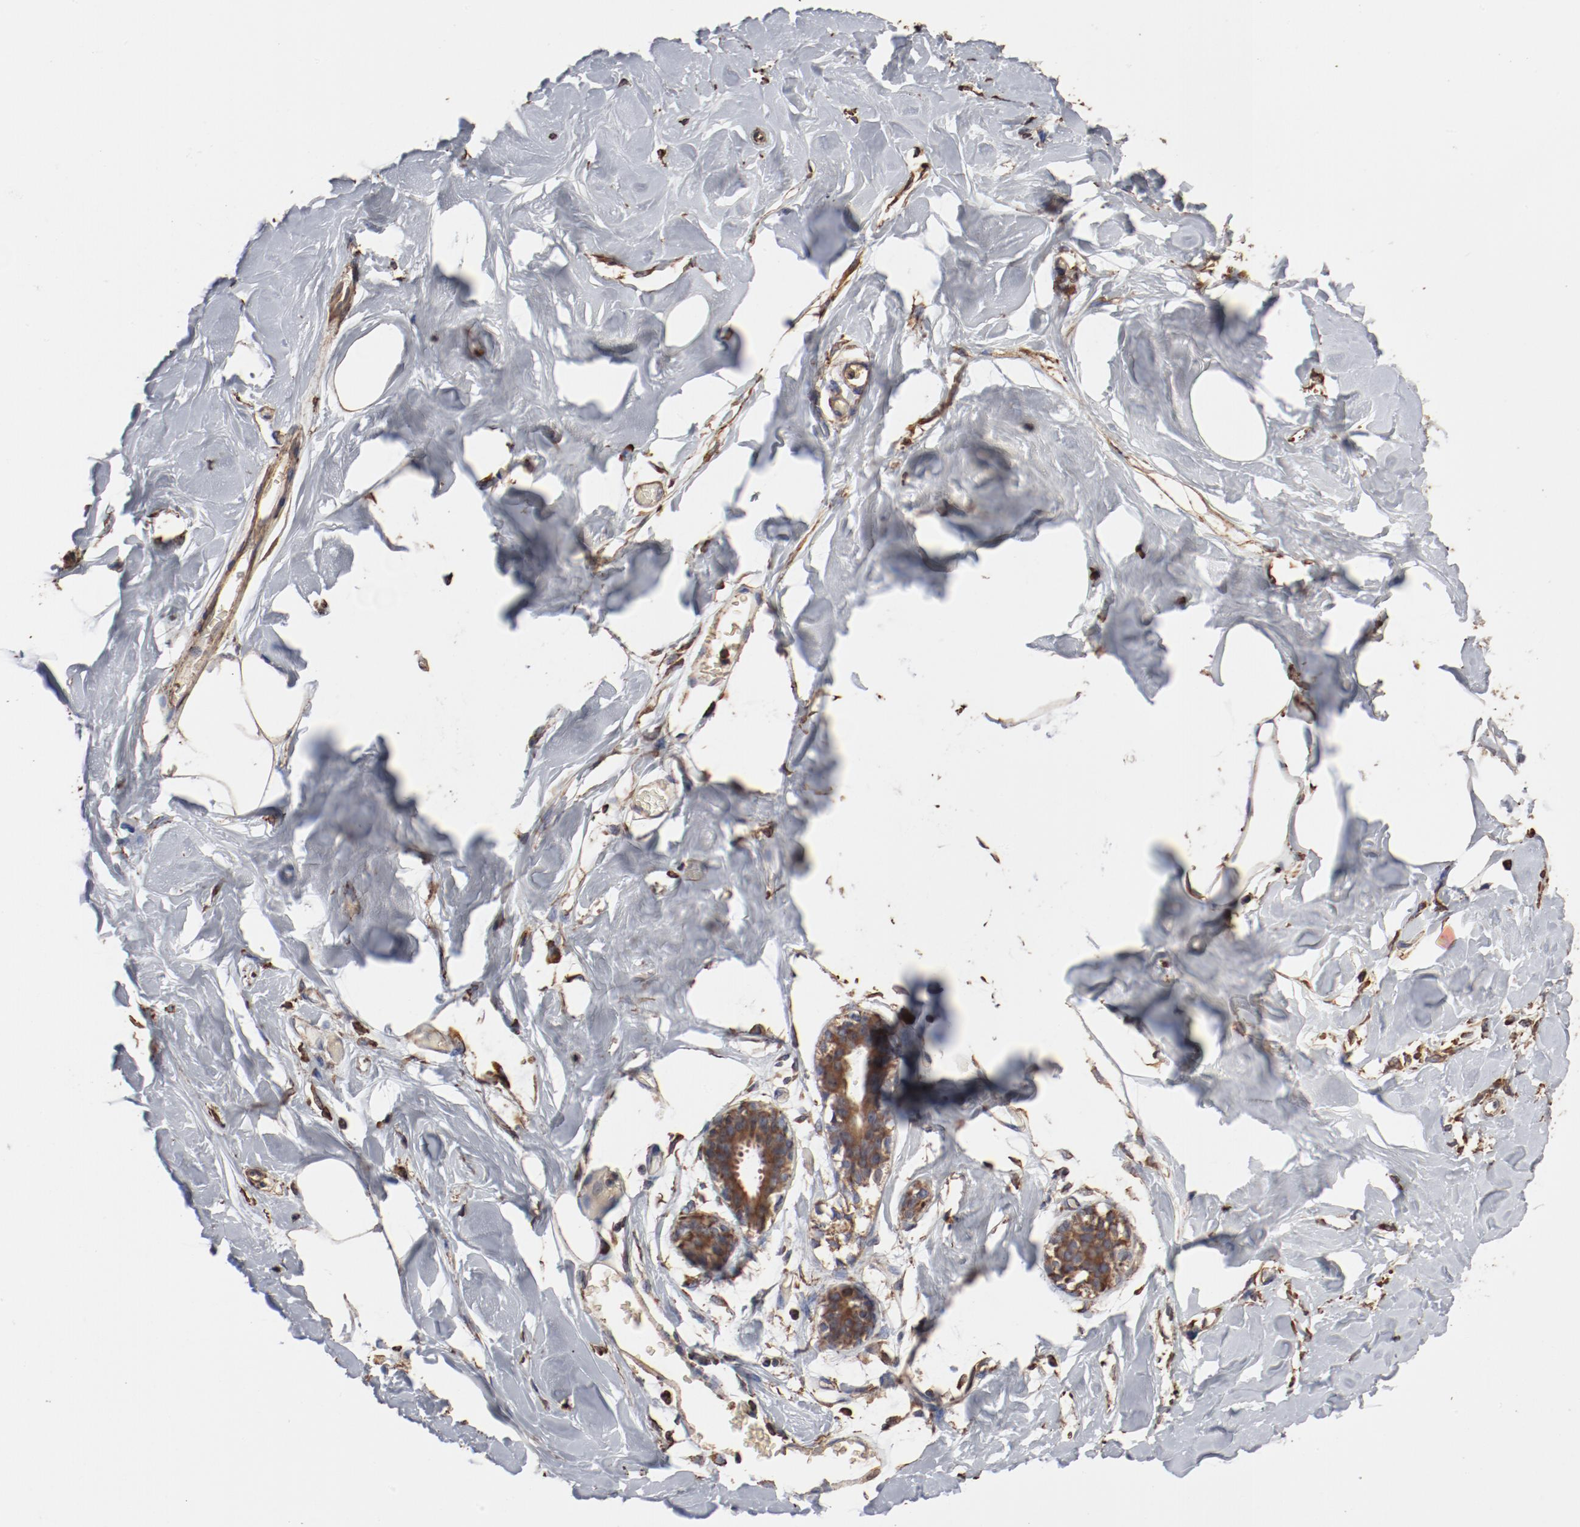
{"staining": {"intensity": "negative", "quantity": "none", "location": "none"}, "tissue": "breast", "cell_type": "Adipocytes", "image_type": "normal", "snomed": [{"axis": "morphology", "description": "Normal tissue, NOS"}, {"axis": "topography", "description": "Breast"}, {"axis": "topography", "description": "Adipose tissue"}], "caption": "Immunohistochemistry of unremarkable breast exhibits no staining in adipocytes. Nuclei are stained in blue.", "gene": "PDIA3", "patient": {"sex": "female", "age": 25}}